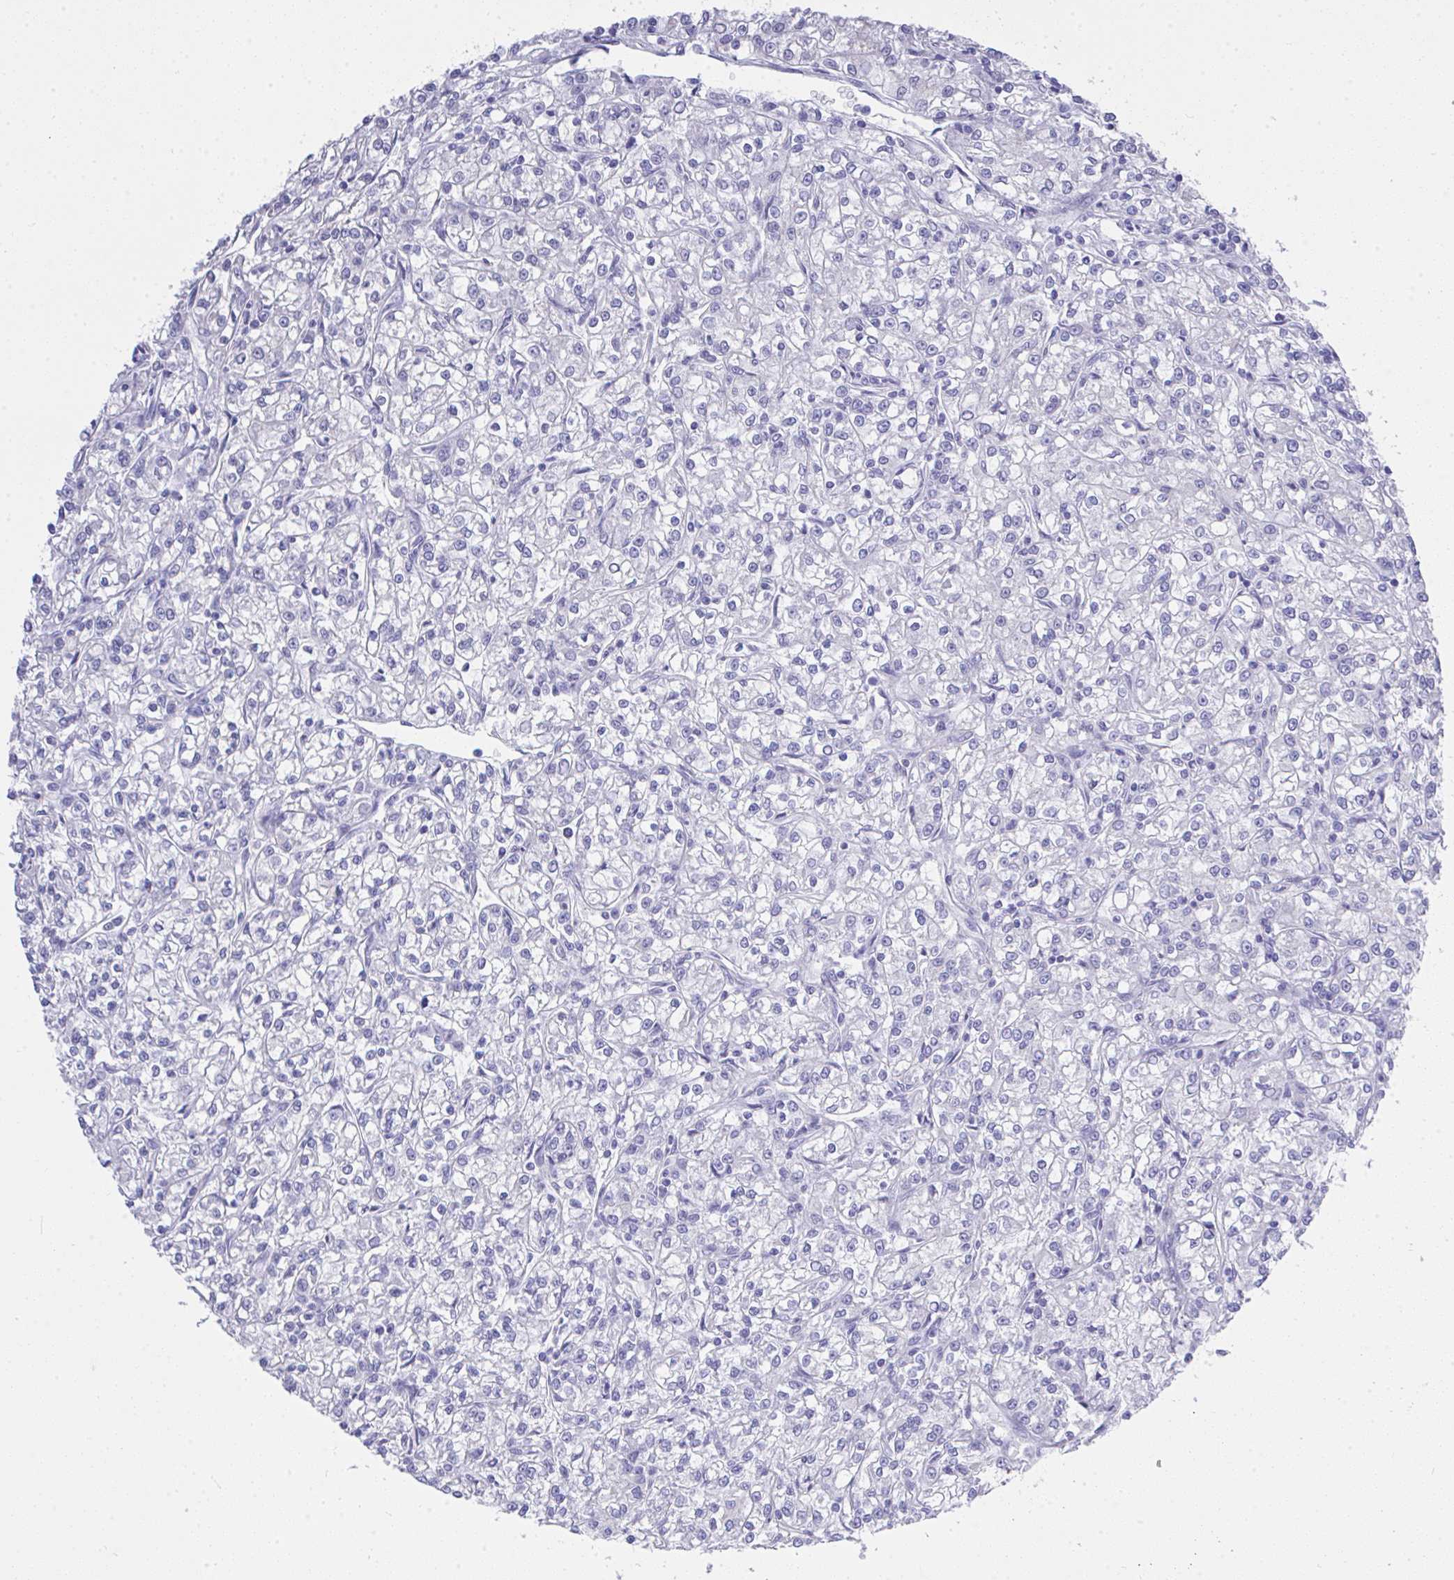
{"staining": {"intensity": "negative", "quantity": "none", "location": "none"}, "tissue": "renal cancer", "cell_type": "Tumor cells", "image_type": "cancer", "snomed": [{"axis": "morphology", "description": "Adenocarcinoma, NOS"}, {"axis": "topography", "description": "Kidney"}], "caption": "Immunohistochemistry (IHC) of renal cancer displays no positivity in tumor cells. (Stains: DAB (3,3'-diaminobenzidine) immunohistochemistry with hematoxylin counter stain, Microscopy: brightfield microscopy at high magnification).", "gene": "MS4A12", "patient": {"sex": "female", "age": 59}}